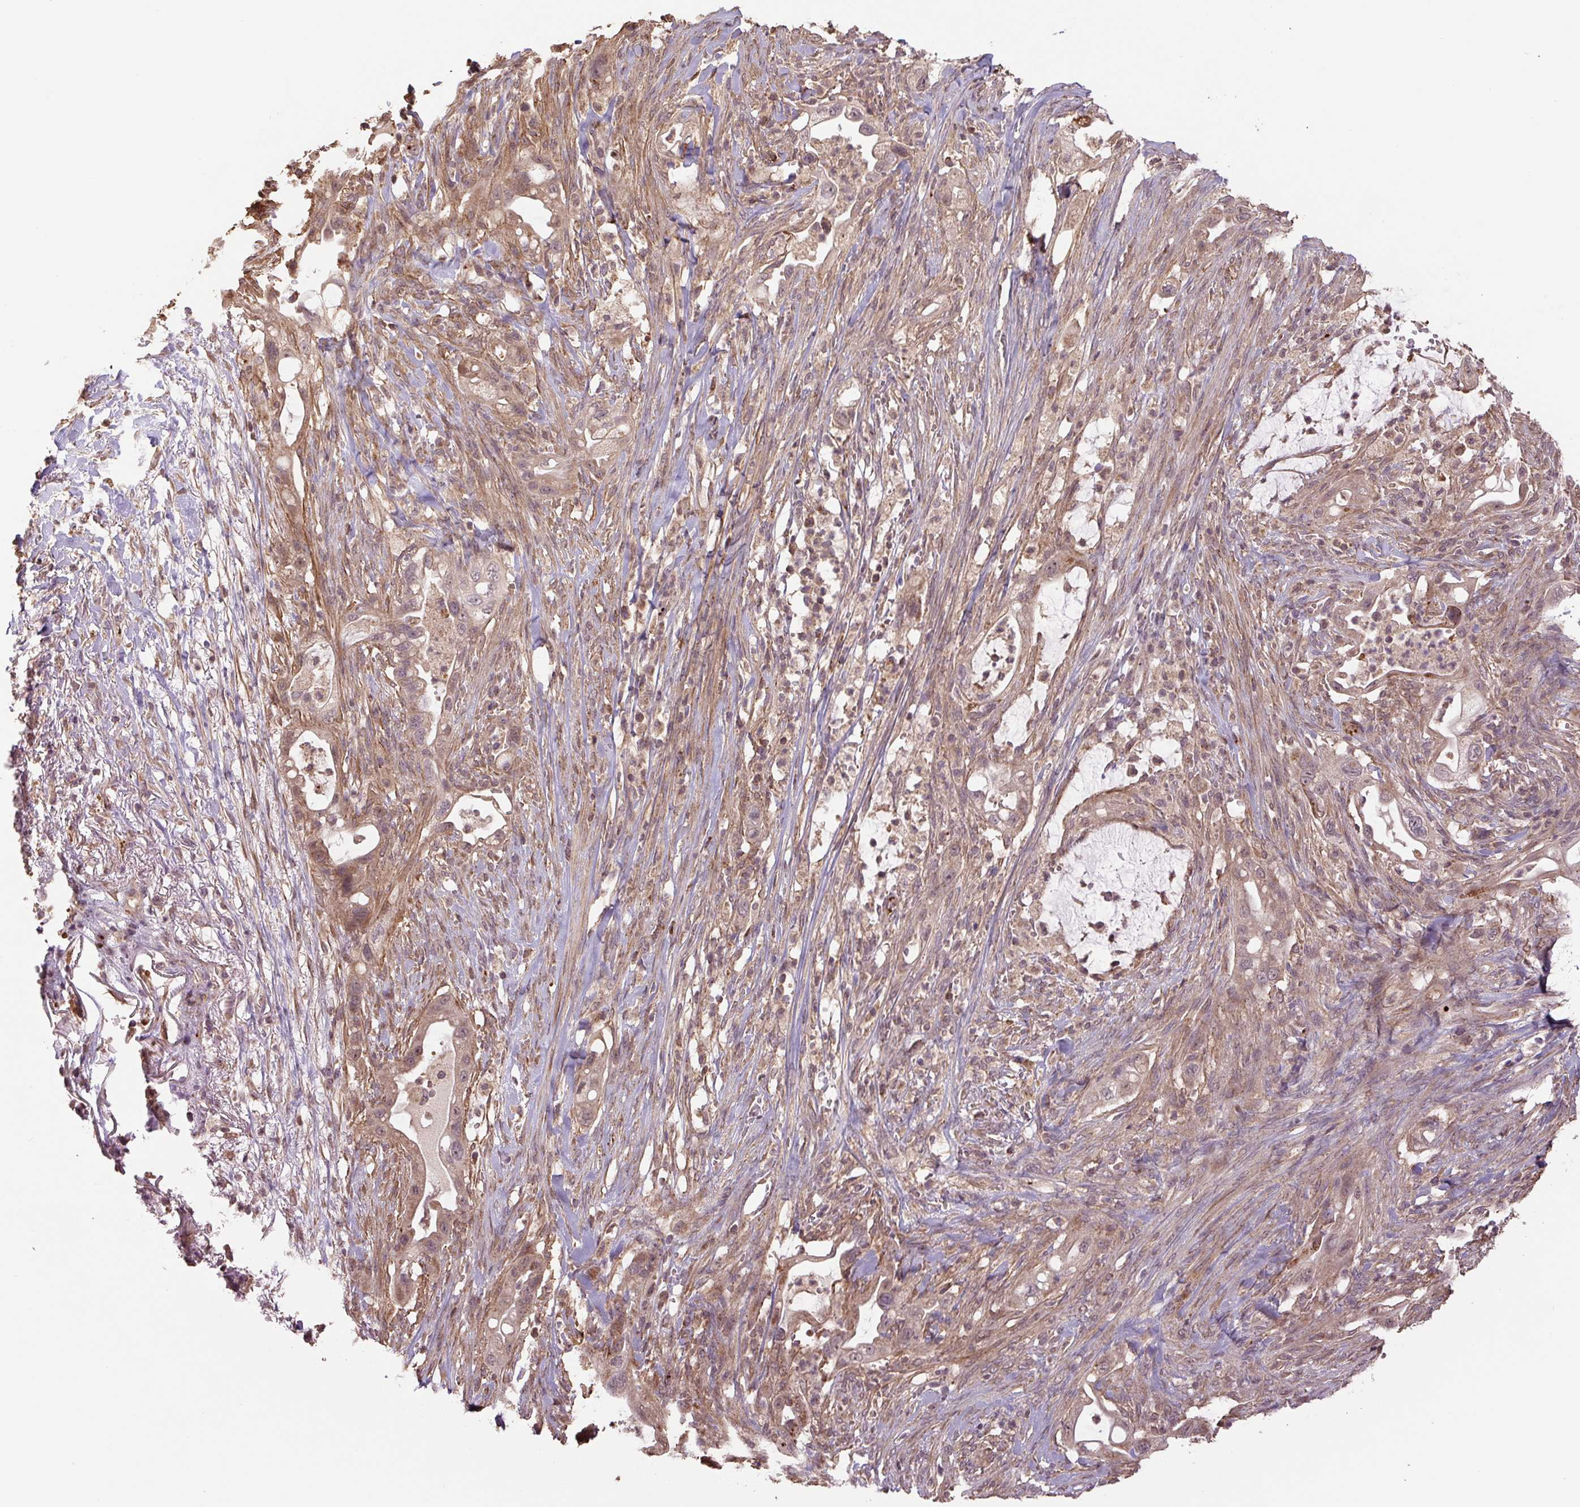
{"staining": {"intensity": "weak", "quantity": ">75%", "location": "cytoplasmic/membranous"}, "tissue": "pancreatic cancer", "cell_type": "Tumor cells", "image_type": "cancer", "snomed": [{"axis": "morphology", "description": "Adenocarcinoma, NOS"}, {"axis": "topography", "description": "Pancreas"}], "caption": "Immunohistochemistry (DAB (3,3'-diaminobenzidine)) staining of human pancreatic cancer (adenocarcinoma) displays weak cytoplasmic/membranous protein positivity in approximately >75% of tumor cells. The staining was performed using DAB to visualize the protein expression in brown, while the nuclei were stained in blue with hematoxylin (Magnification: 20x).", "gene": "TMEM160", "patient": {"sex": "male", "age": 44}}